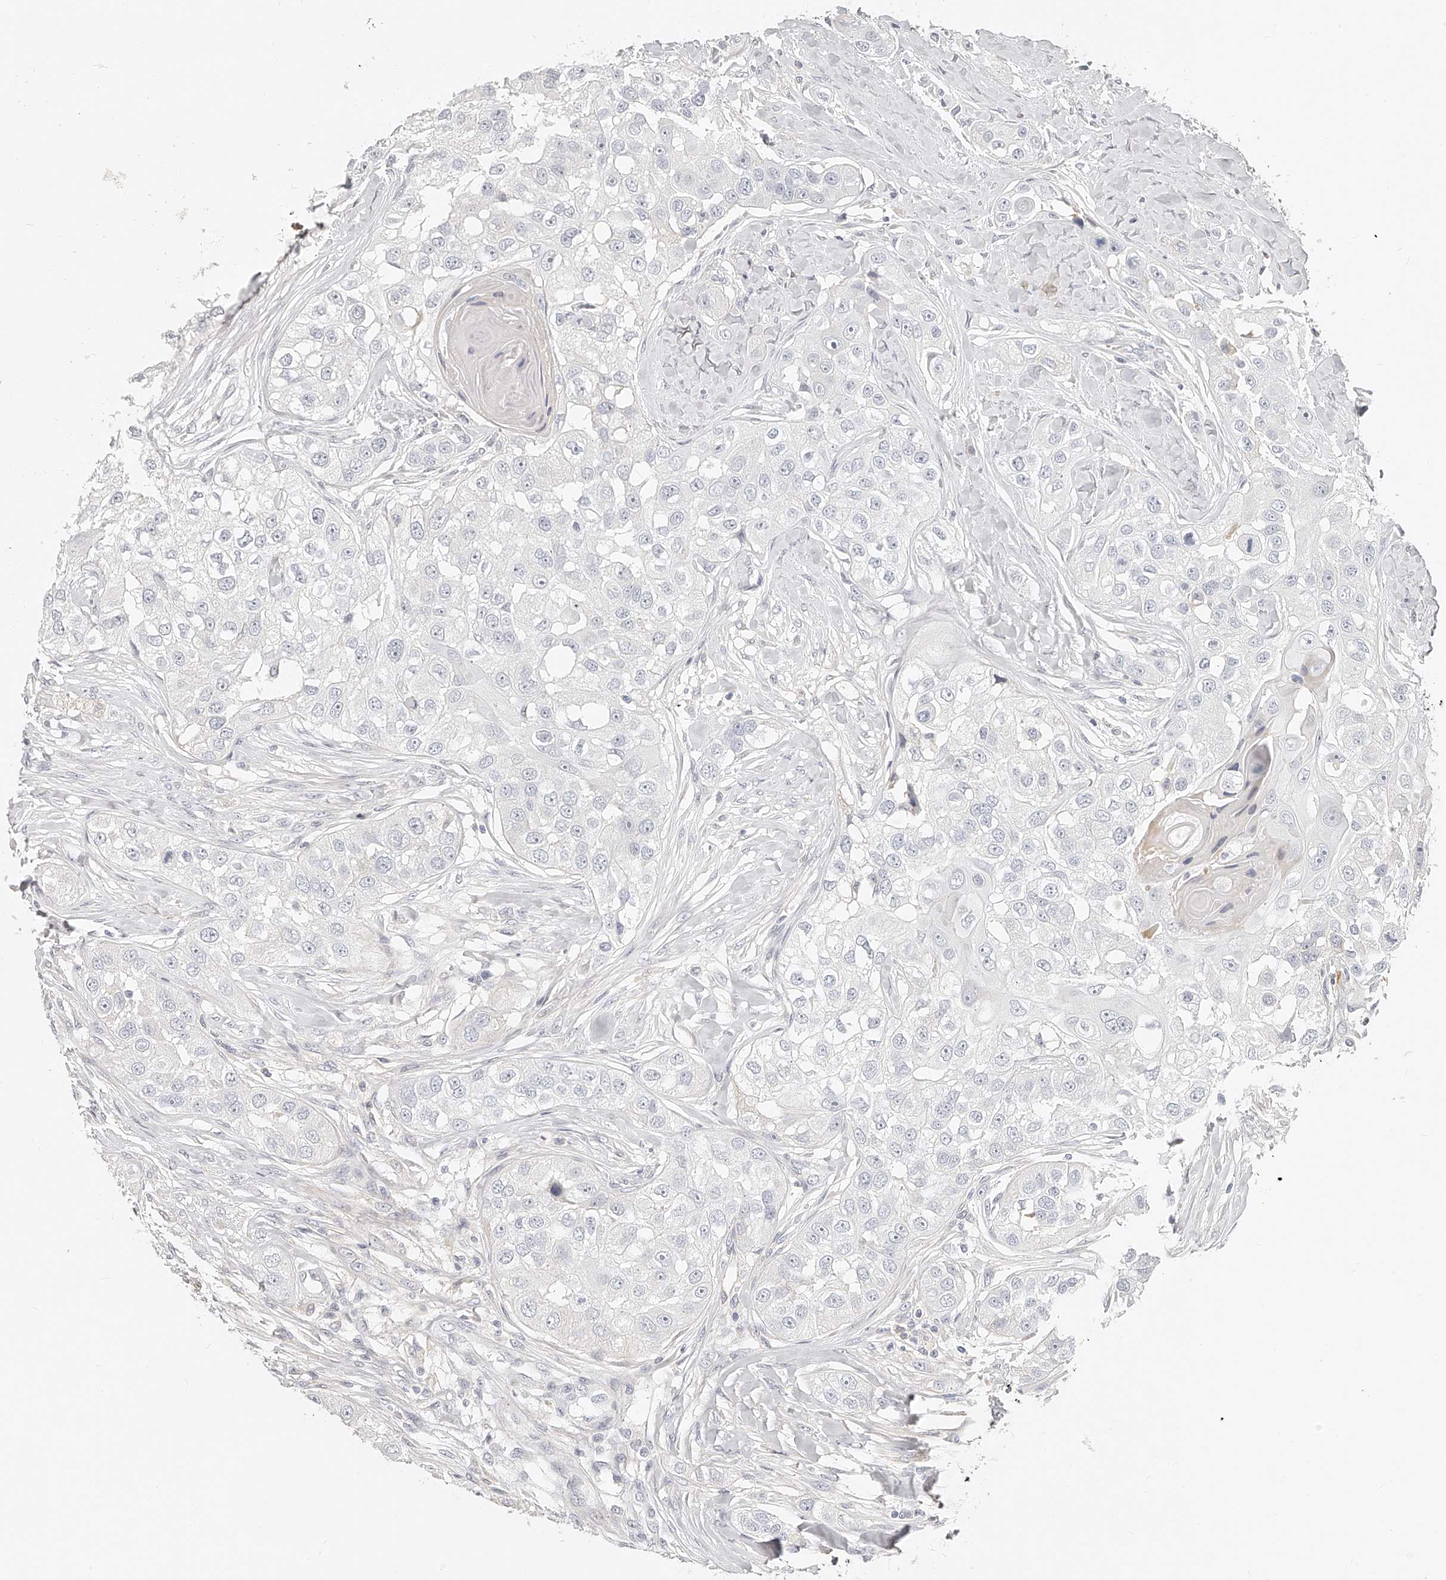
{"staining": {"intensity": "negative", "quantity": "none", "location": "none"}, "tissue": "head and neck cancer", "cell_type": "Tumor cells", "image_type": "cancer", "snomed": [{"axis": "morphology", "description": "Normal tissue, NOS"}, {"axis": "morphology", "description": "Squamous cell carcinoma, NOS"}, {"axis": "topography", "description": "Skeletal muscle"}, {"axis": "topography", "description": "Head-Neck"}], "caption": "Immunohistochemical staining of human head and neck cancer displays no significant positivity in tumor cells.", "gene": "ITGB3", "patient": {"sex": "male", "age": 51}}